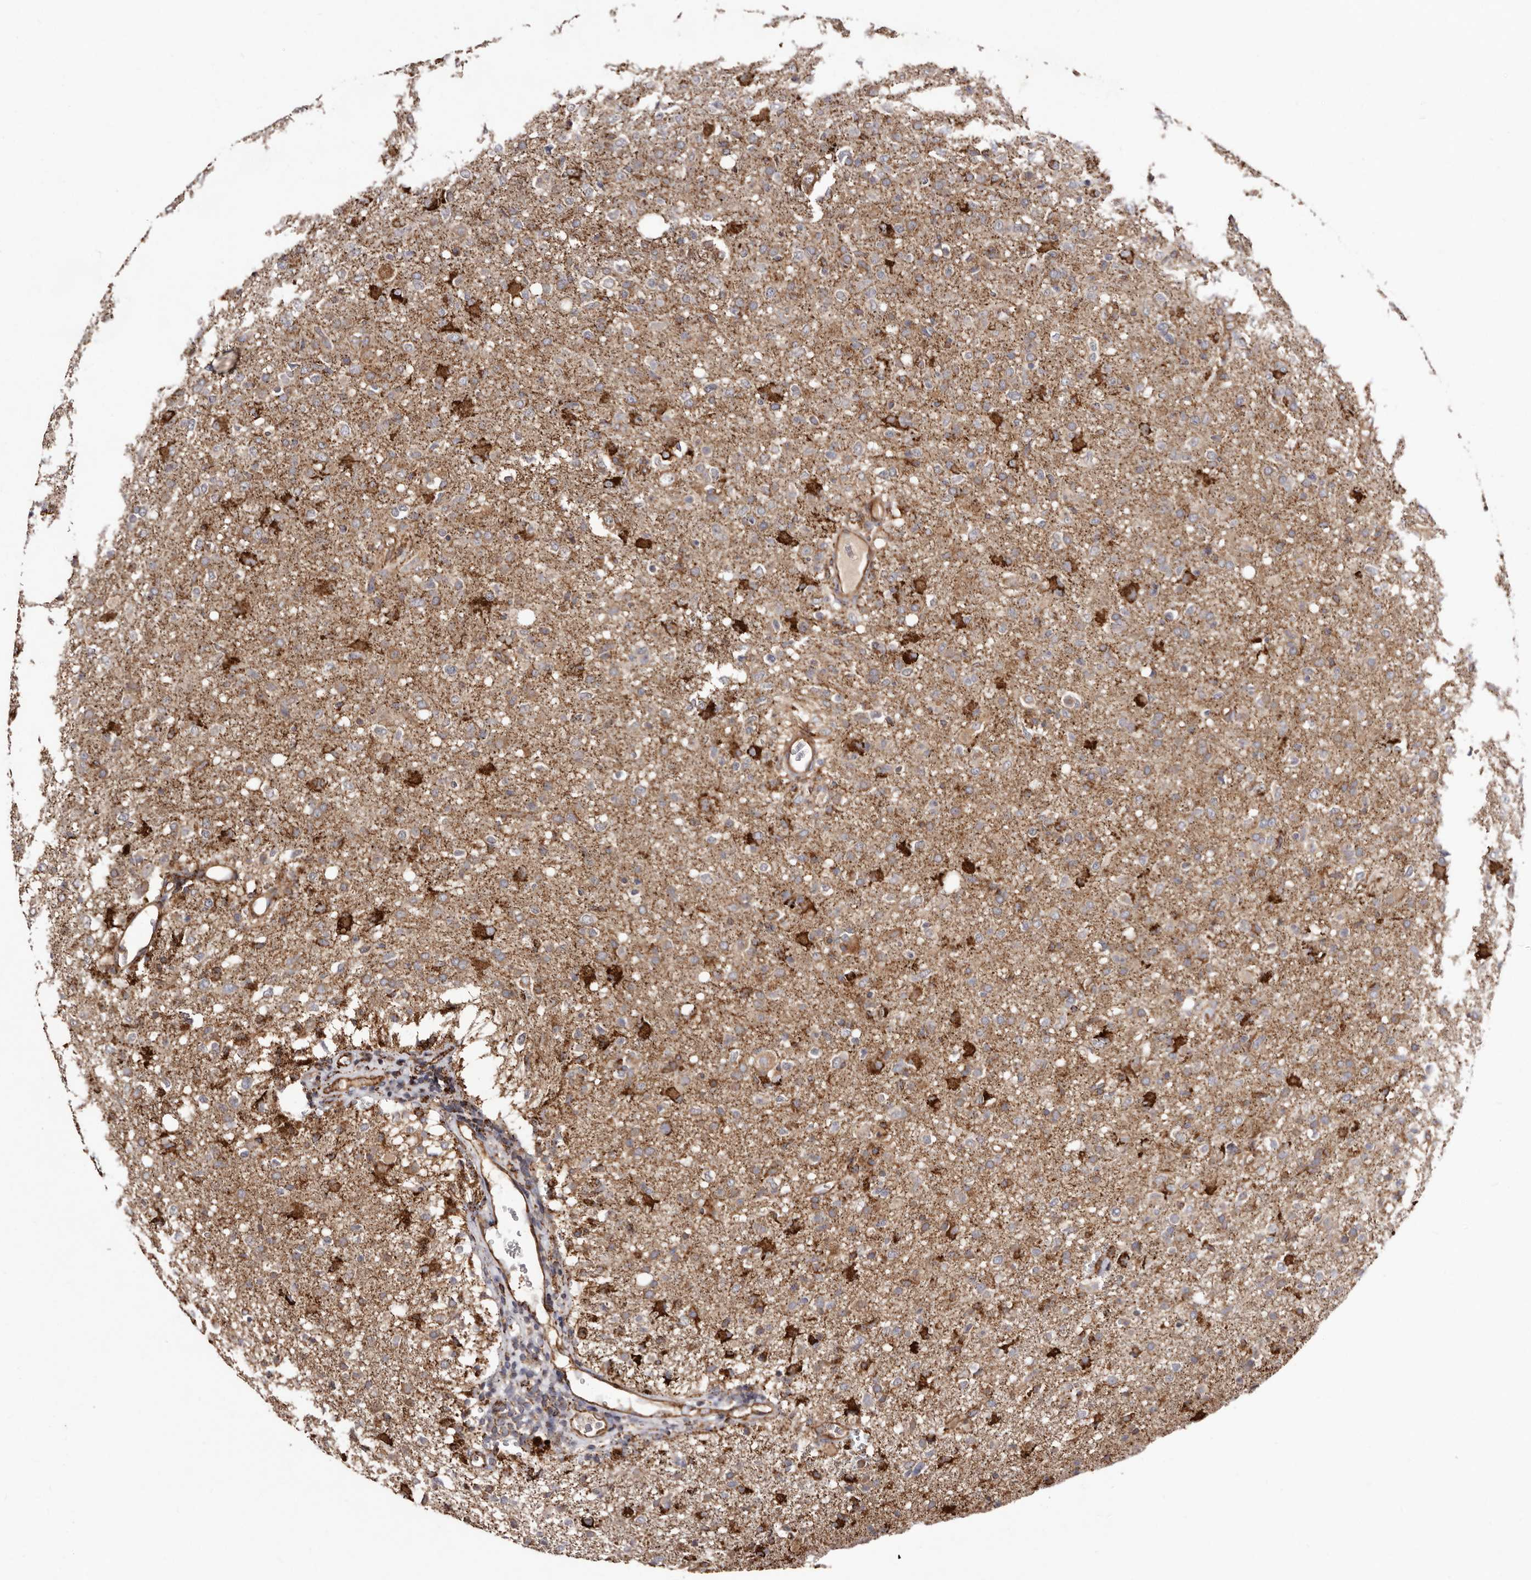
{"staining": {"intensity": "strong", "quantity": "<25%", "location": "cytoplasmic/membranous"}, "tissue": "glioma", "cell_type": "Tumor cells", "image_type": "cancer", "snomed": [{"axis": "morphology", "description": "Glioma, malignant, High grade"}, {"axis": "topography", "description": "Brain"}], "caption": "Brown immunohistochemical staining in high-grade glioma (malignant) reveals strong cytoplasmic/membranous positivity in about <25% of tumor cells.", "gene": "LUZP1", "patient": {"sex": "female", "age": 57}}